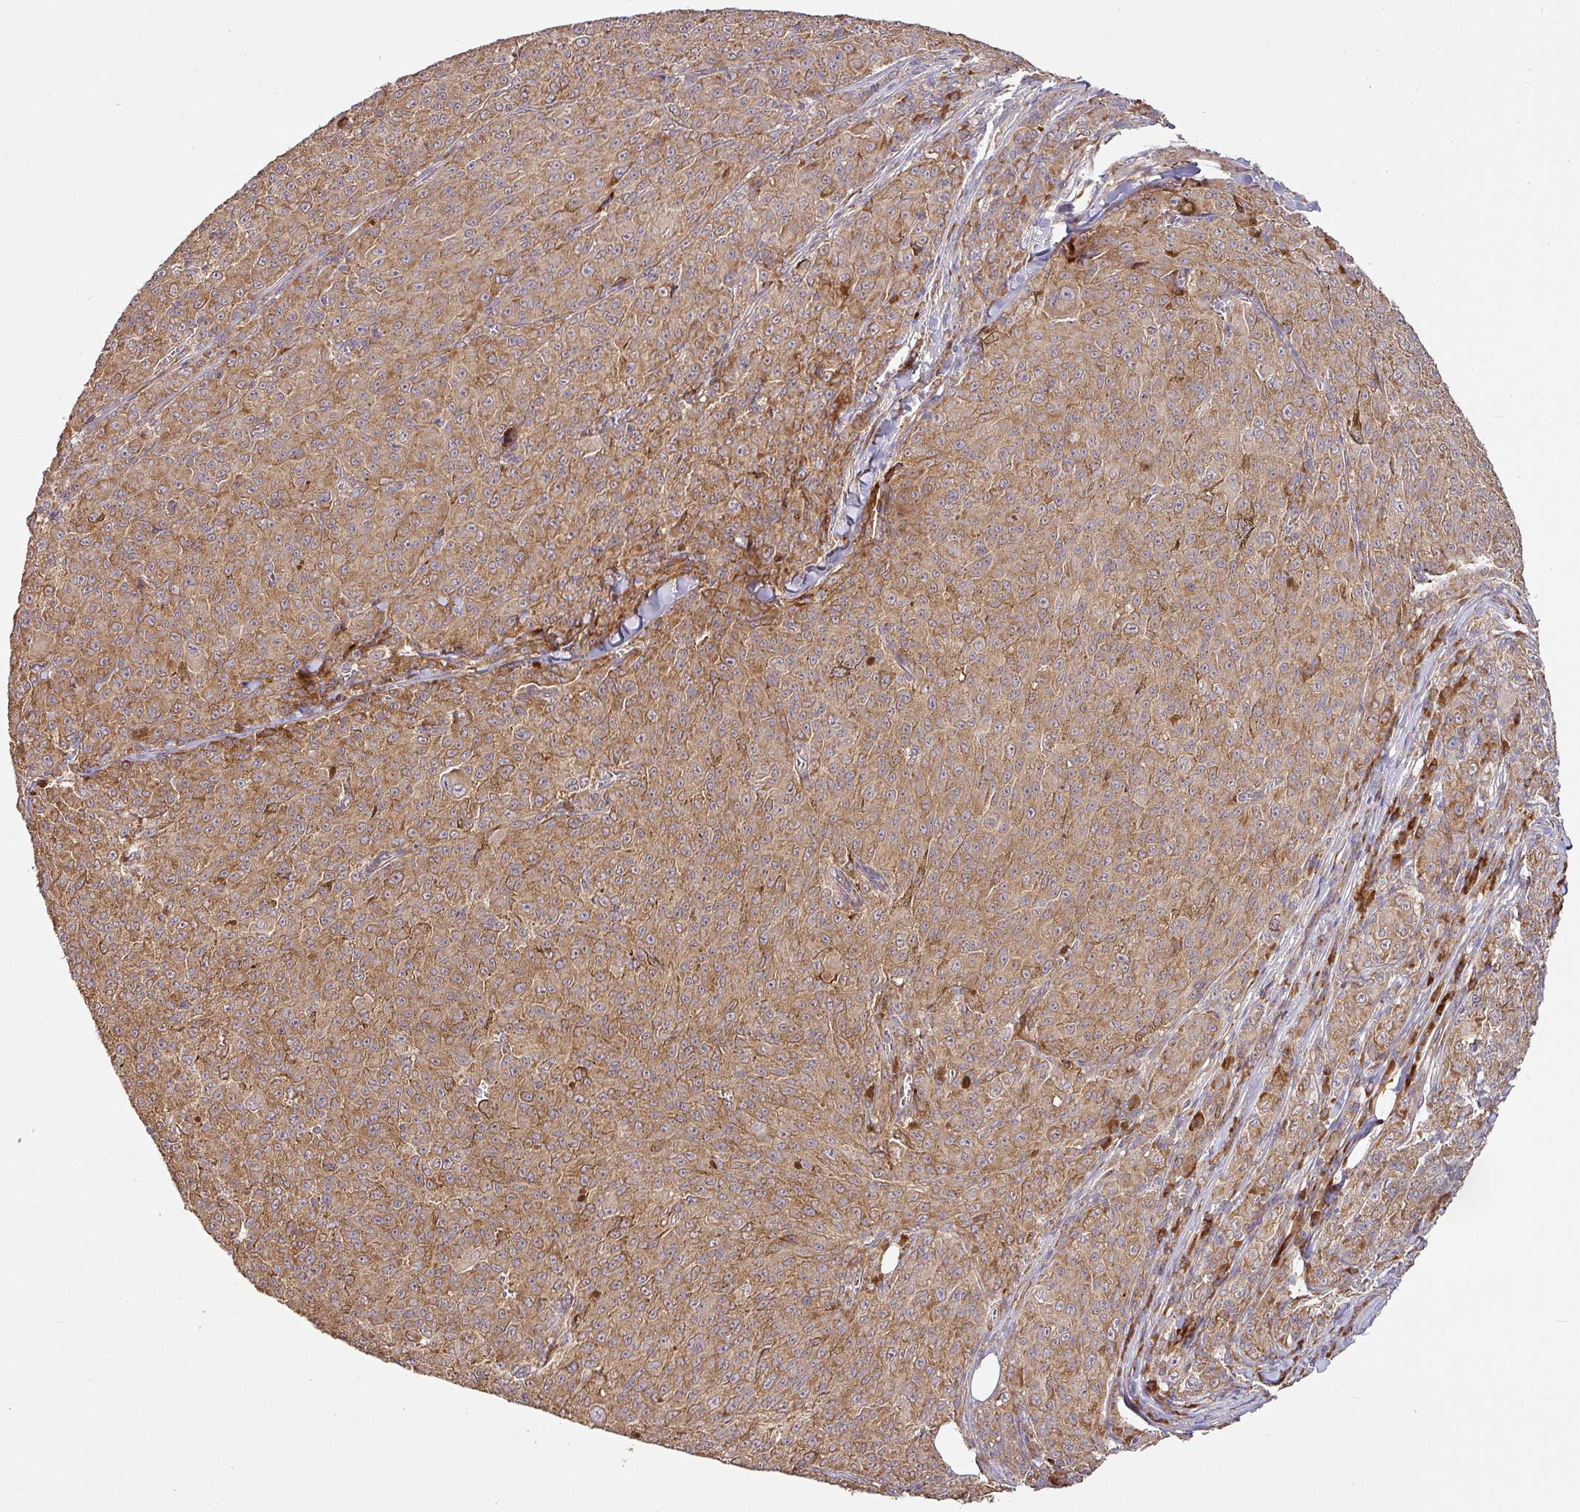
{"staining": {"intensity": "moderate", "quantity": ">75%", "location": "cytoplasmic/membranous"}, "tissue": "melanoma", "cell_type": "Tumor cells", "image_type": "cancer", "snomed": [{"axis": "morphology", "description": "Malignant melanoma, NOS"}, {"axis": "topography", "description": "Skin"}], "caption": "Melanoma stained for a protein demonstrates moderate cytoplasmic/membranous positivity in tumor cells.", "gene": "GALP", "patient": {"sex": "female", "age": 52}}